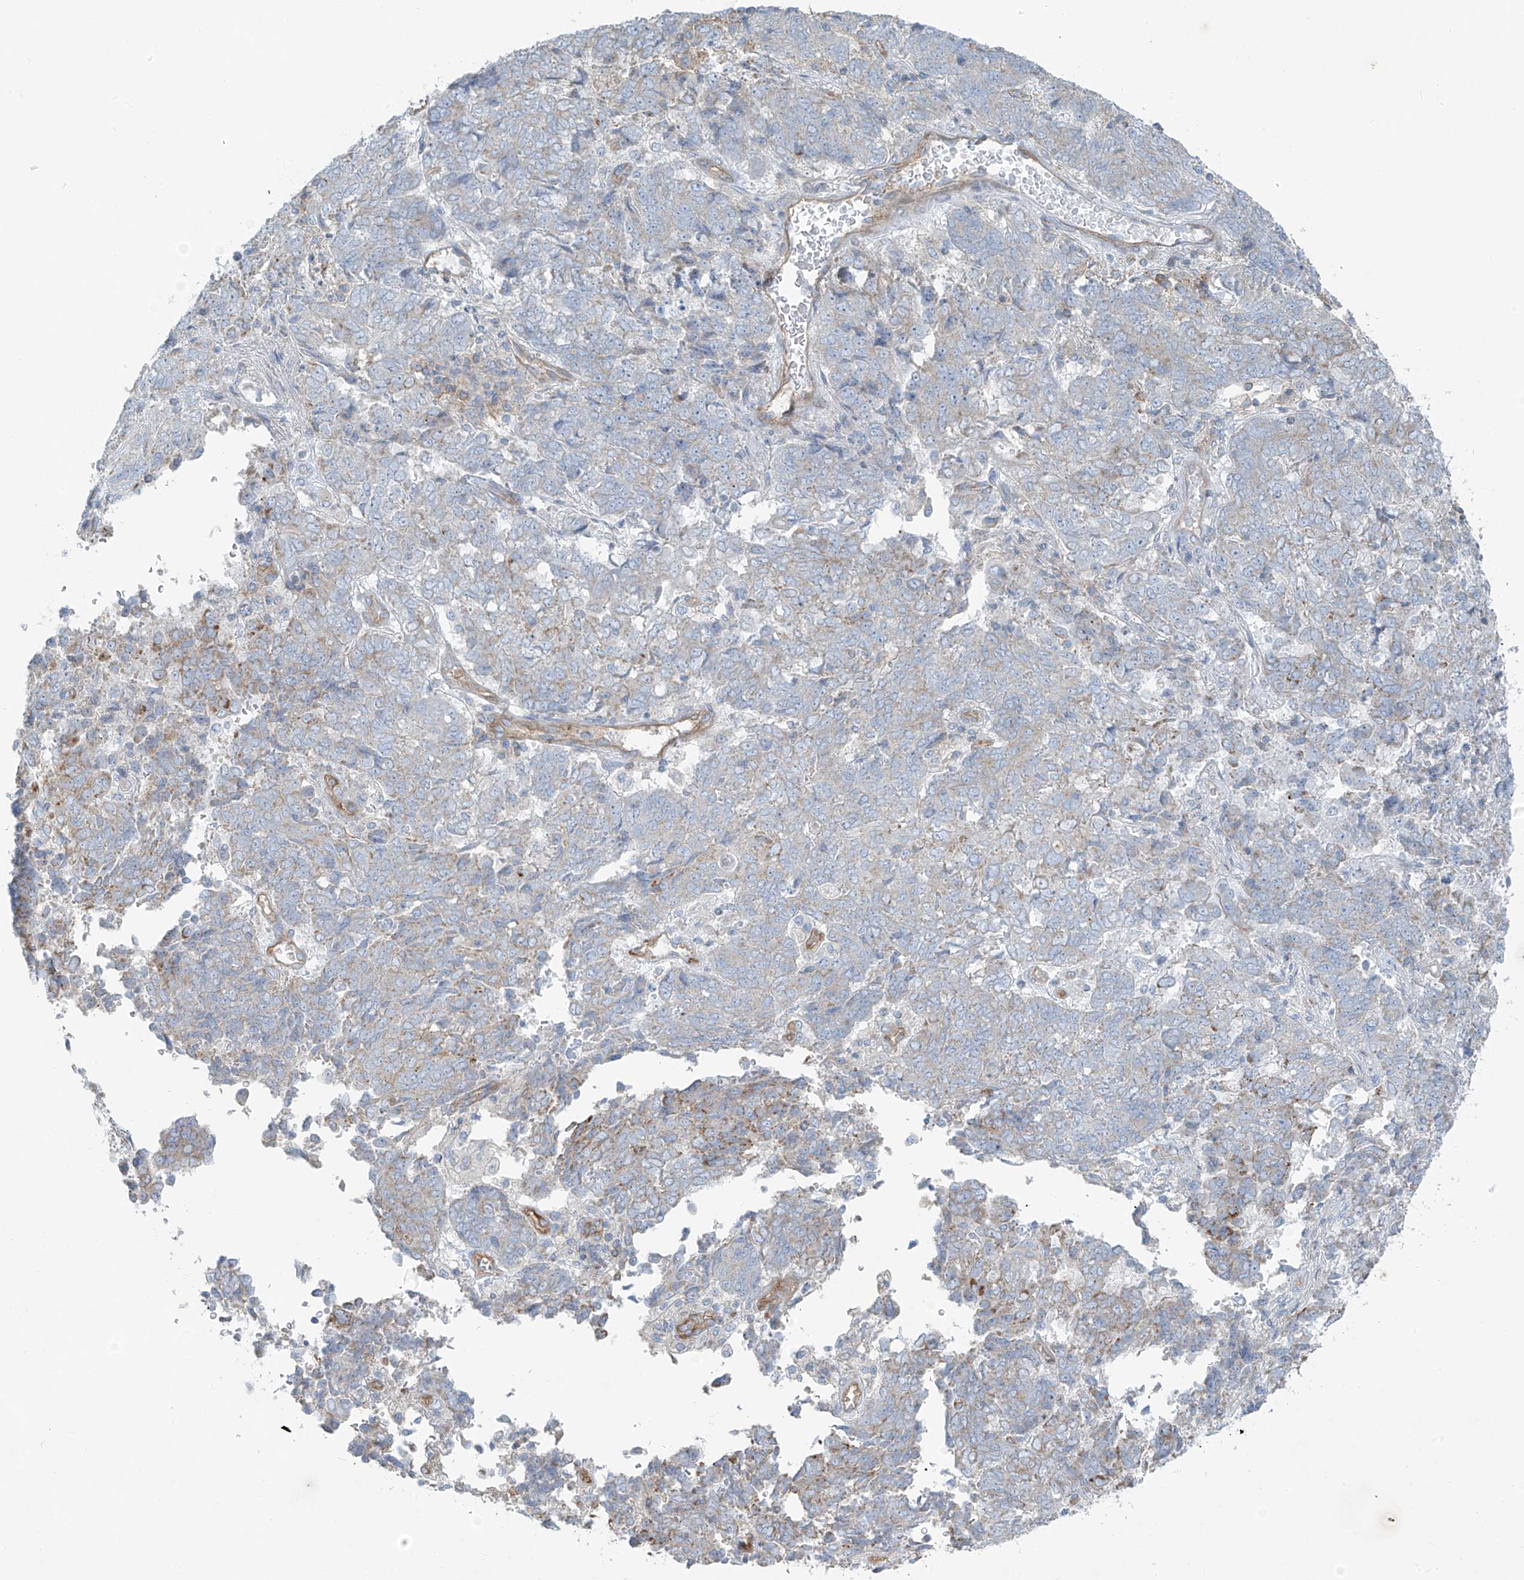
{"staining": {"intensity": "weak", "quantity": "<25%", "location": "cytoplasmic/membranous"}, "tissue": "endometrial cancer", "cell_type": "Tumor cells", "image_type": "cancer", "snomed": [{"axis": "morphology", "description": "Adenocarcinoma, NOS"}, {"axis": "topography", "description": "Endometrium"}], "caption": "The histopathology image exhibits no staining of tumor cells in endometrial cancer.", "gene": "VAMP5", "patient": {"sex": "female", "age": 80}}